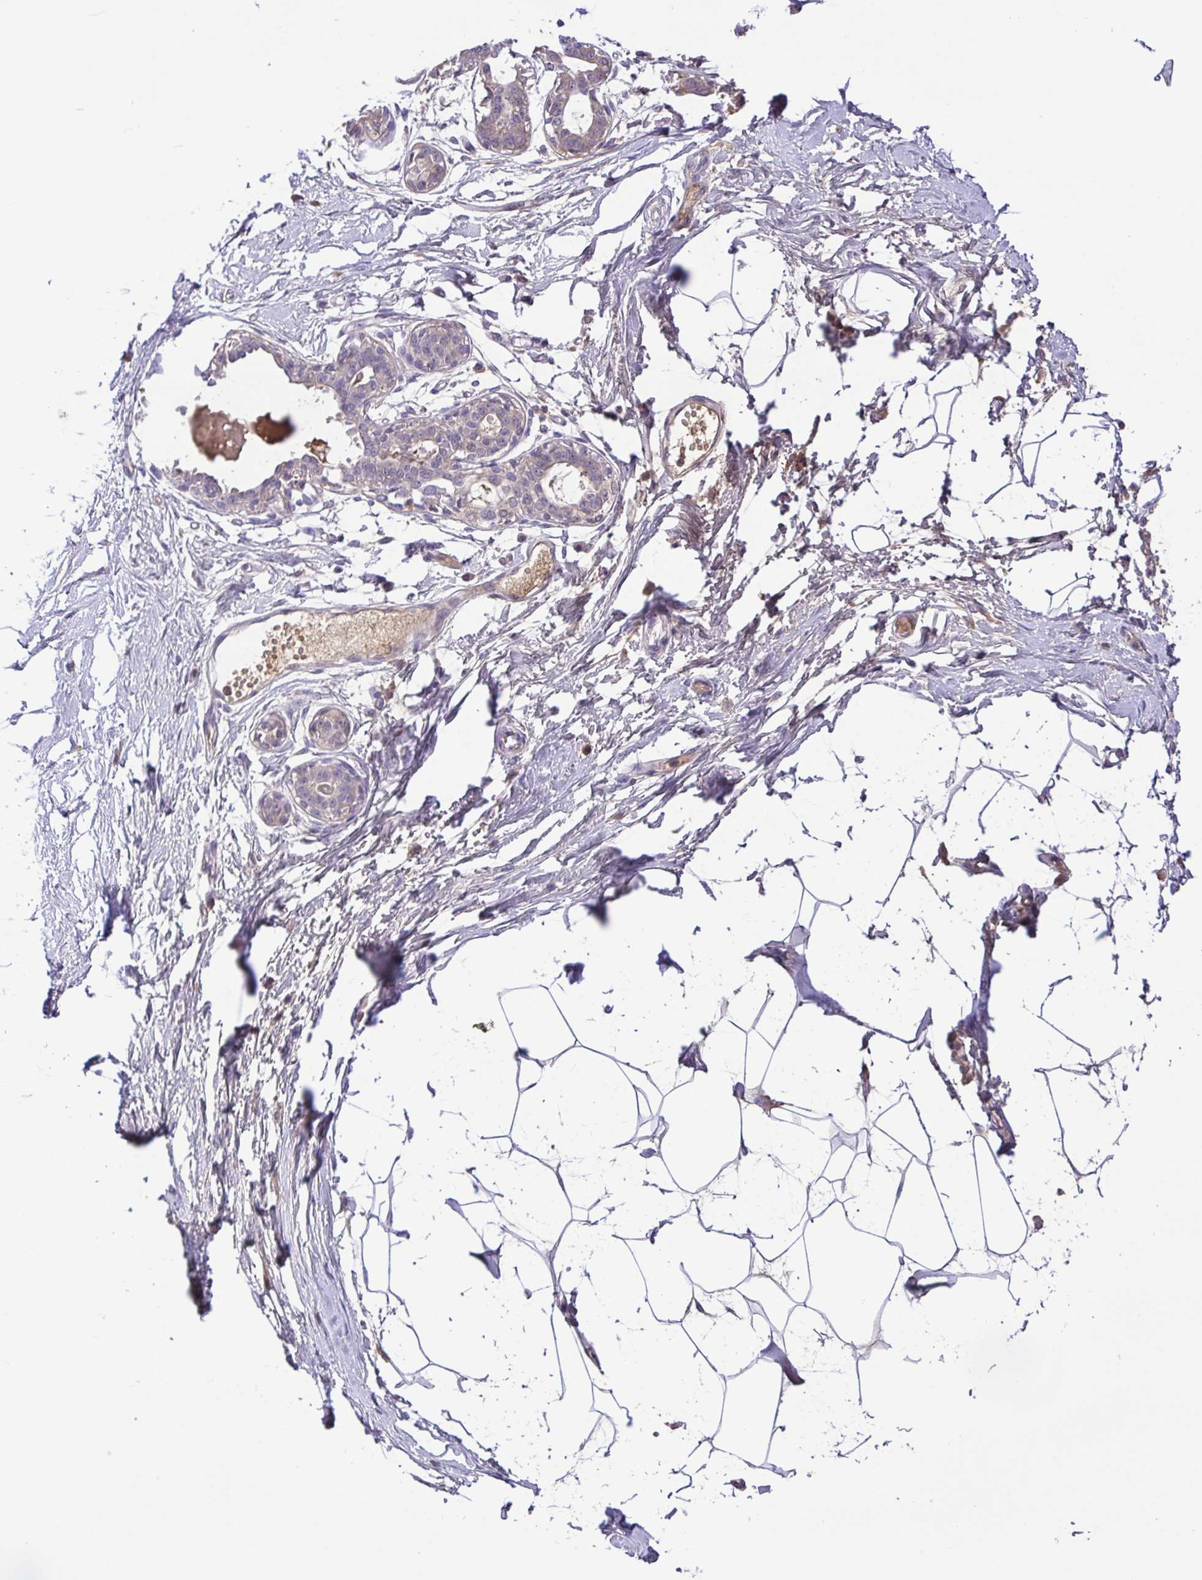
{"staining": {"intensity": "negative", "quantity": "none", "location": "none"}, "tissue": "breast", "cell_type": "Adipocytes", "image_type": "normal", "snomed": [{"axis": "morphology", "description": "Normal tissue, NOS"}, {"axis": "topography", "description": "Breast"}], "caption": "Histopathology image shows no protein expression in adipocytes of unremarkable breast.", "gene": "IGFL1", "patient": {"sex": "female", "age": 45}}